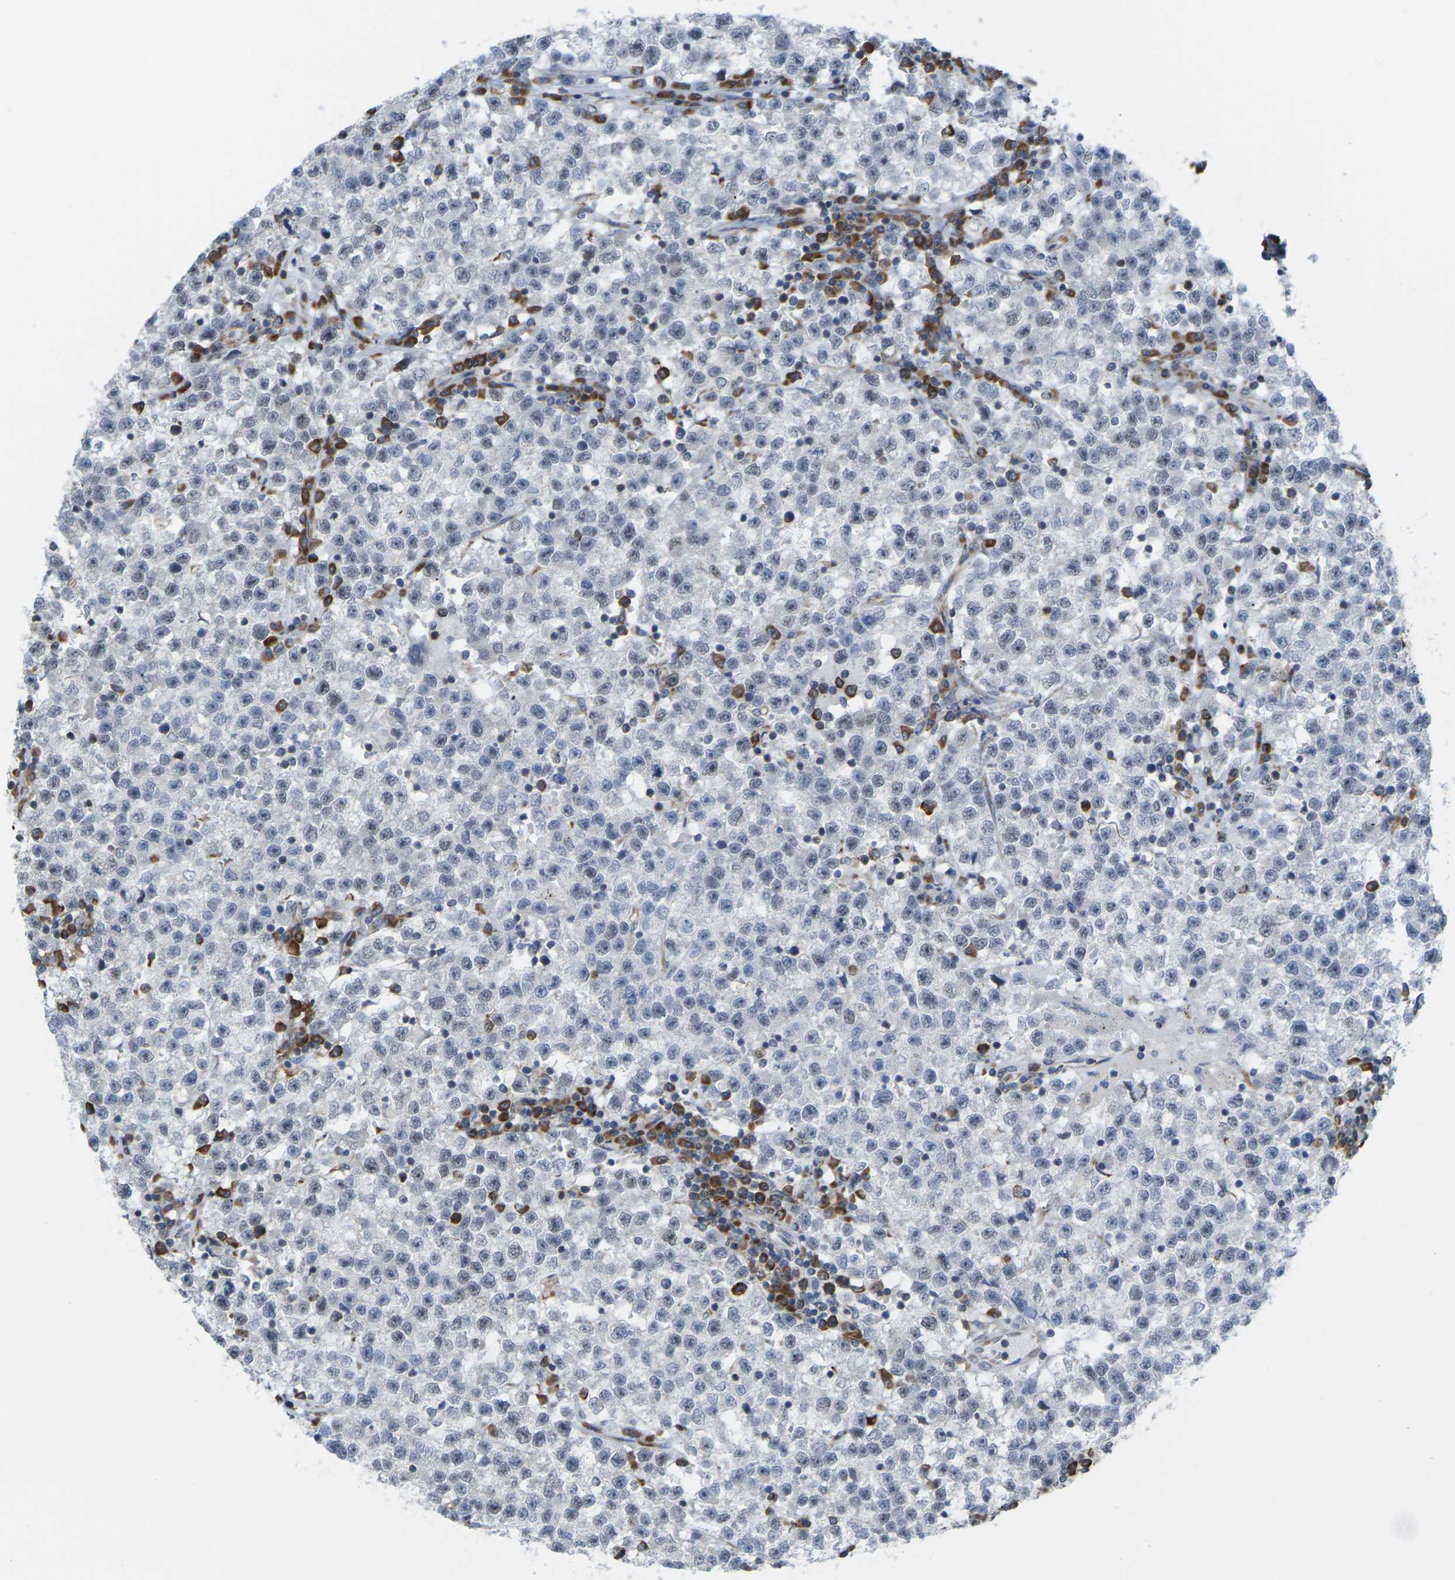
{"staining": {"intensity": "negative", "quantity": "none", "location": "none"}, "tissue": "testis cancer", "cell_type": "Tumor cells", "image_type": "cancer", "snomed": [{"axis": "morphology", "description": "Seminoma, NOS"}, {"axis": "topography", "description": "Testis"}], "caption": "Immunohistochemistry (IHC) of human testis seminoma exhibits no staining in tumor cells. The staining is performed using DAB brown chromogen with nuclei counter-stained in using hematoxylin.", "gene": "PDZK1IP1", "patient": {"sex": "male", "age": 22}}